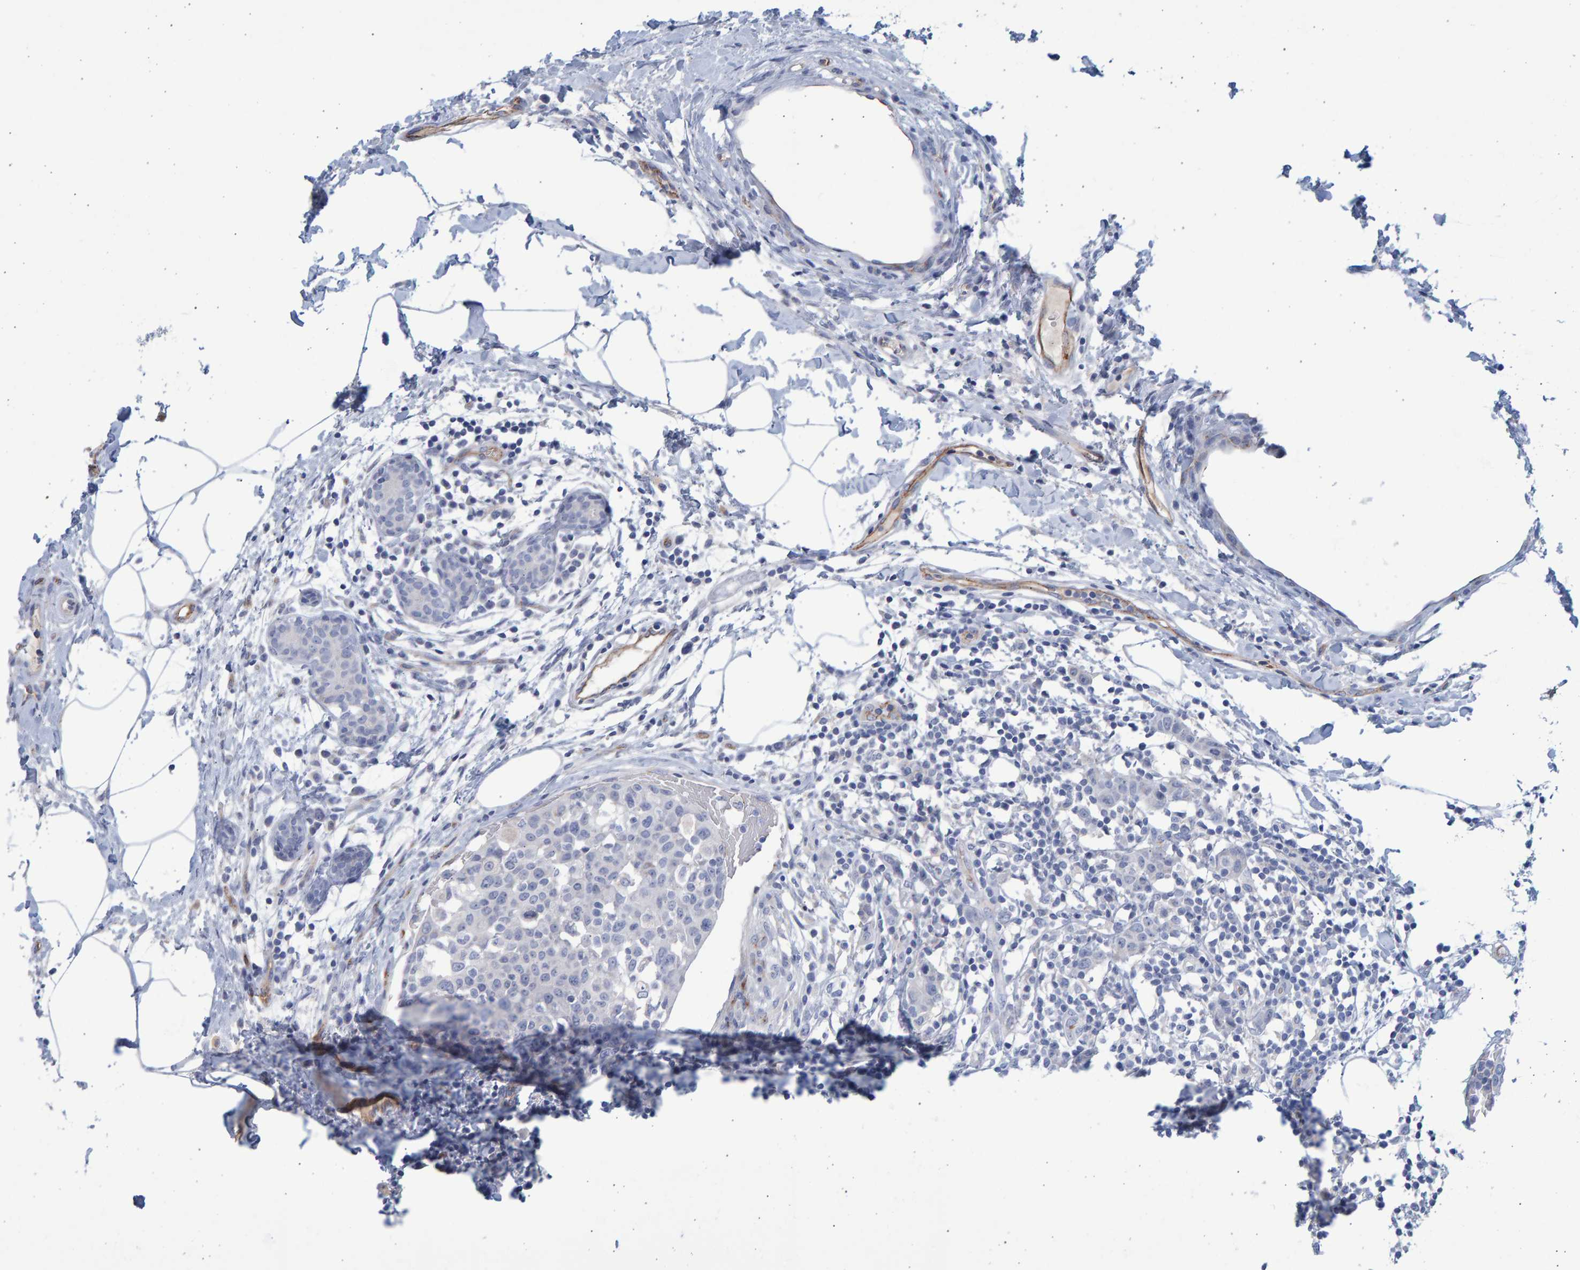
{"staining": {"intensity": "negative", "quantity": "none", "location": "none"}, "tissue": "breast cancer", "cell_type": "Tumor cells", "image_type": "cancer", "snomed": [{"axis": "morphology", "description": "Normal tissue, NOS"}, {"axis": "morphology", "description": "Duct carcinoma"}, {"axis": "topography", "description": "Breast"}], "caption": "High magnification brightfield microscopy of breast cancer stained with DAB (3,3'-diaminobenzidine) (brown) and counterstained with hematoxylin (blue): tumor cells show no significant positivity.", "gene": "SLC34A3", "patient": {"sex": "female", "age": 37}}